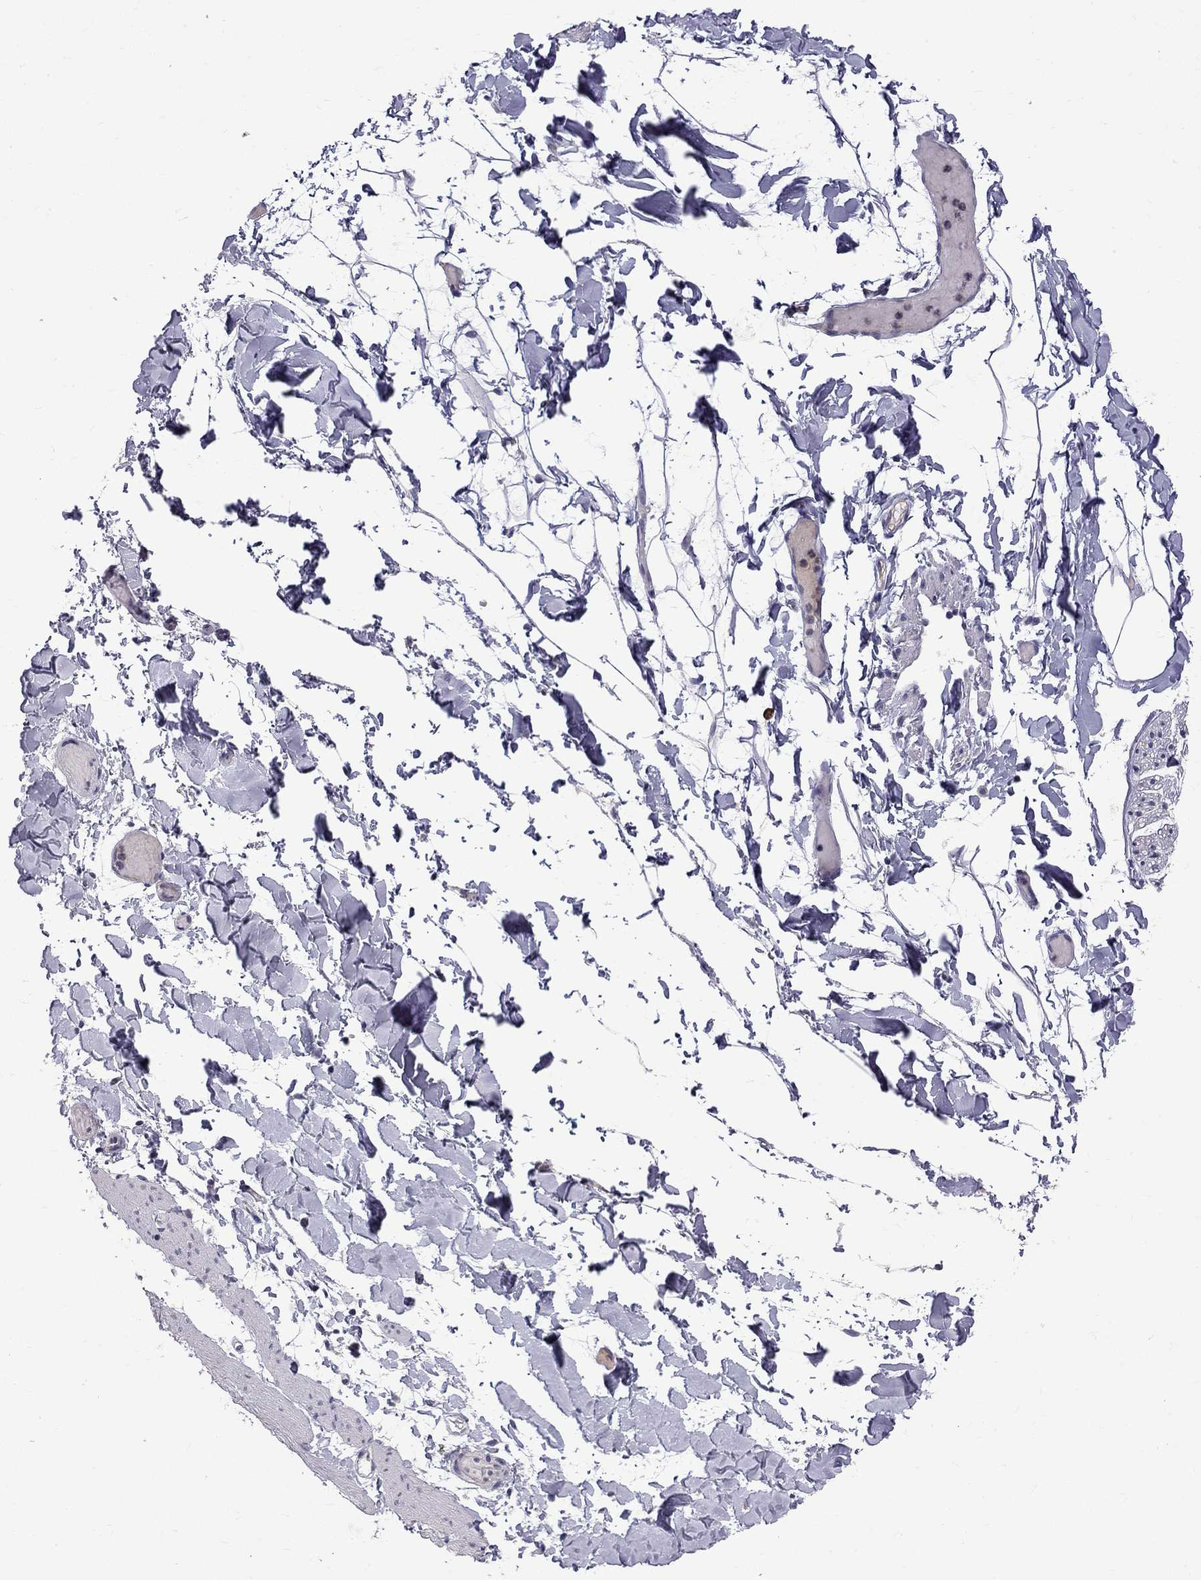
{"staining": {"intensity": "negative", "quantity": "none", "location": "none"}, "tissue": "adipose tissue", "cell_type": "Adipocytes", "image_type": "normal", "snomed": [{"axis": "morphology", "description": "Normal tissue, NOS"}, {"axis": "topography", "description": "Gallbladder"}, {"axis": "topography", "description": "Peripheral nerve tissue"}], "caption": "Adipocytes are negative for brown protein staining in benign adipose tissue. (DAB (3,3'-diaminobenzidine) immunohistochemistry visualized using brightfield microscopy, high magnification).", "gene": "RTL9", "patient": {"sex": "female", "age": 45}}